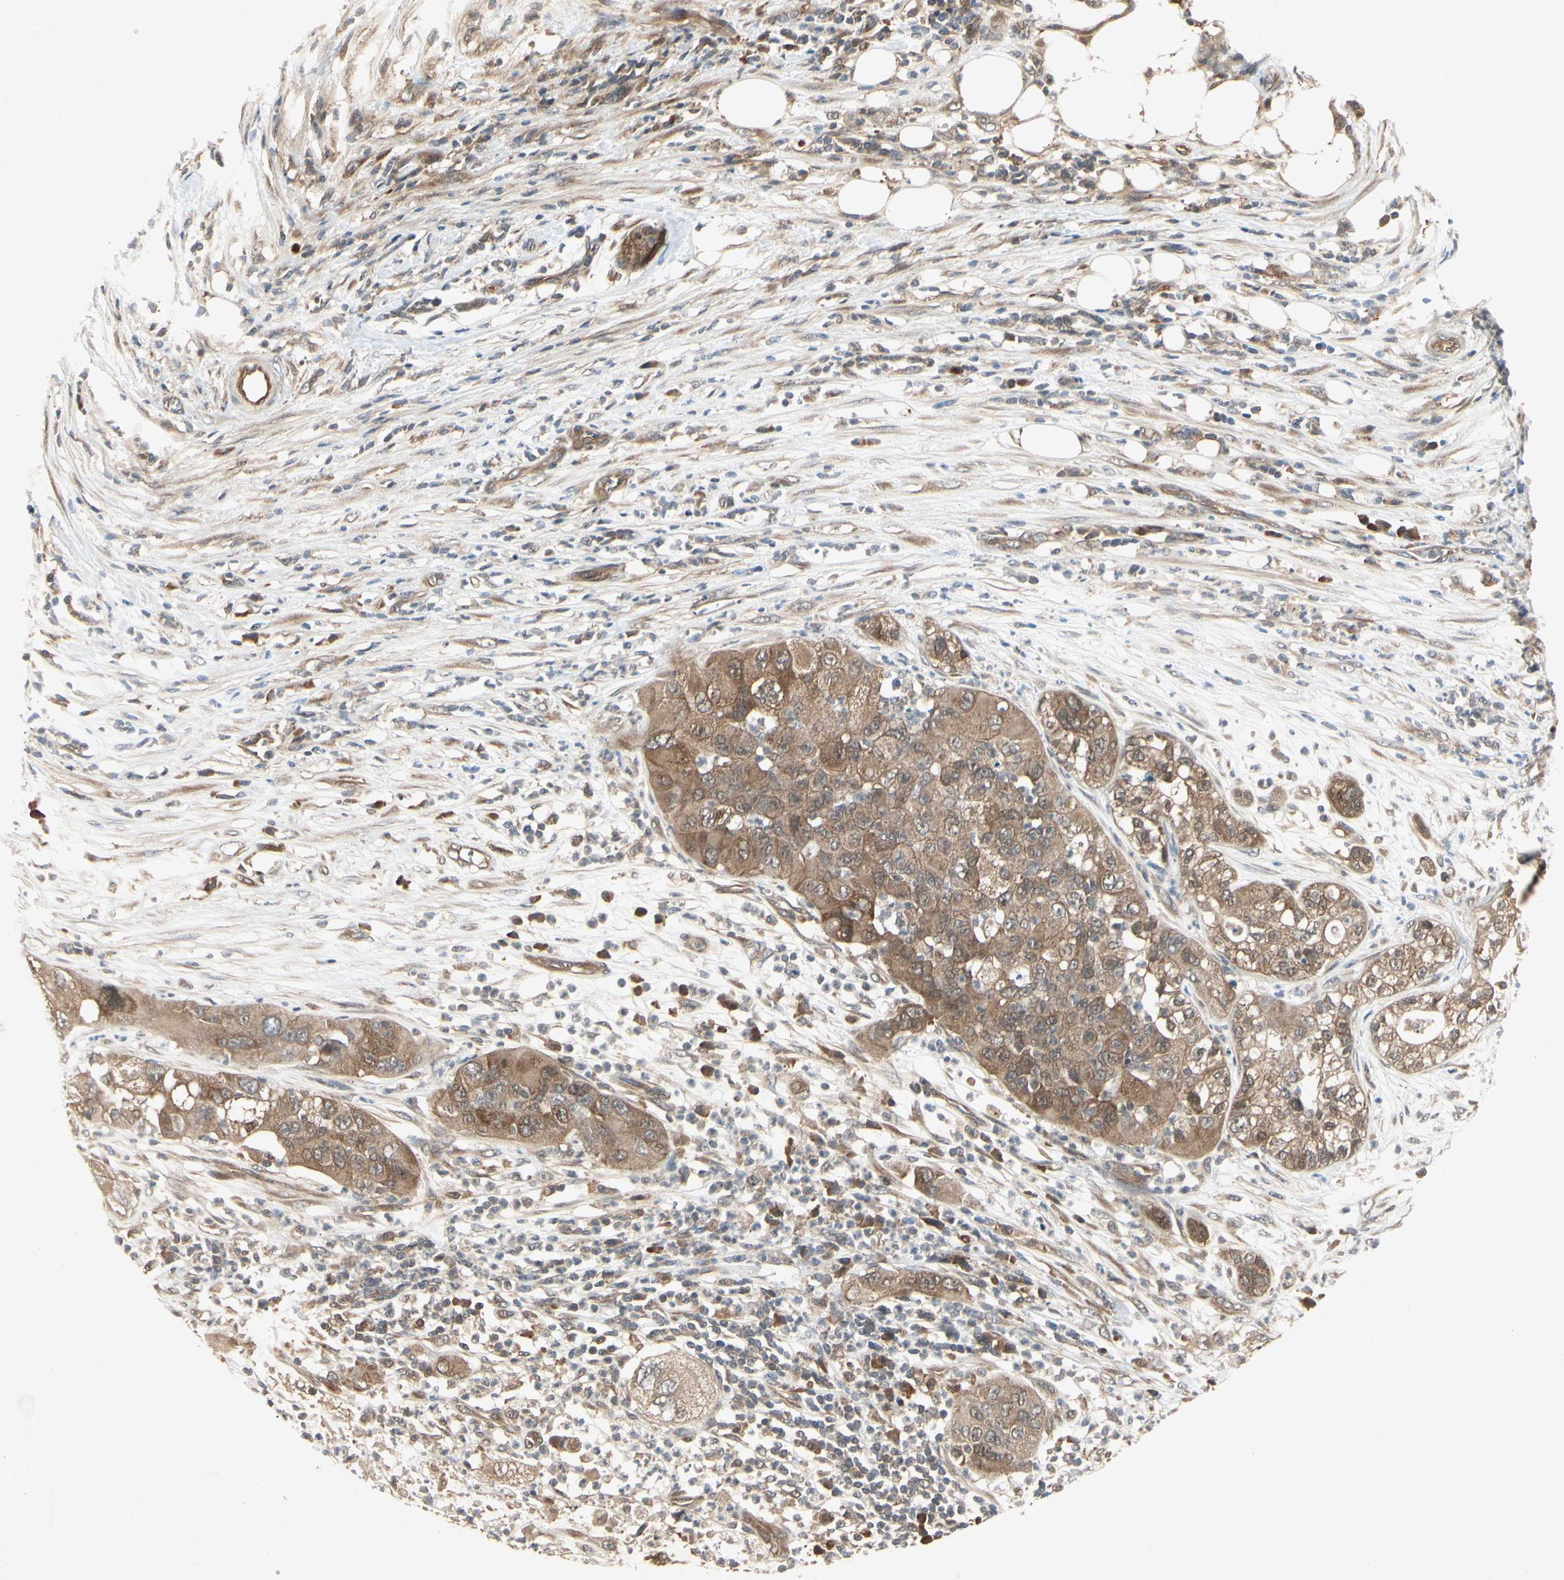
{"staining": {"intensity": "moderate", "quantity": ">75%", "location": "cytoplasmic/membranous"}, "tissue": "pancreatic cancer", "cell_type": "Tumor cells", "image_type": "cancer", "snomed": [{"axis": "morphology", "description": "Adenocarcinoma, NOS"}, {"axis": "topography", "description": "Pancreas"}], "caption": "Pancreatic adenocarcinoma stained with a brown dye displays moderate cytoplasmic/membranous positive positivity in about >75% of tumor cells.", "gene": "RNF14", "patient": {"sex": "female", "age": 78}}